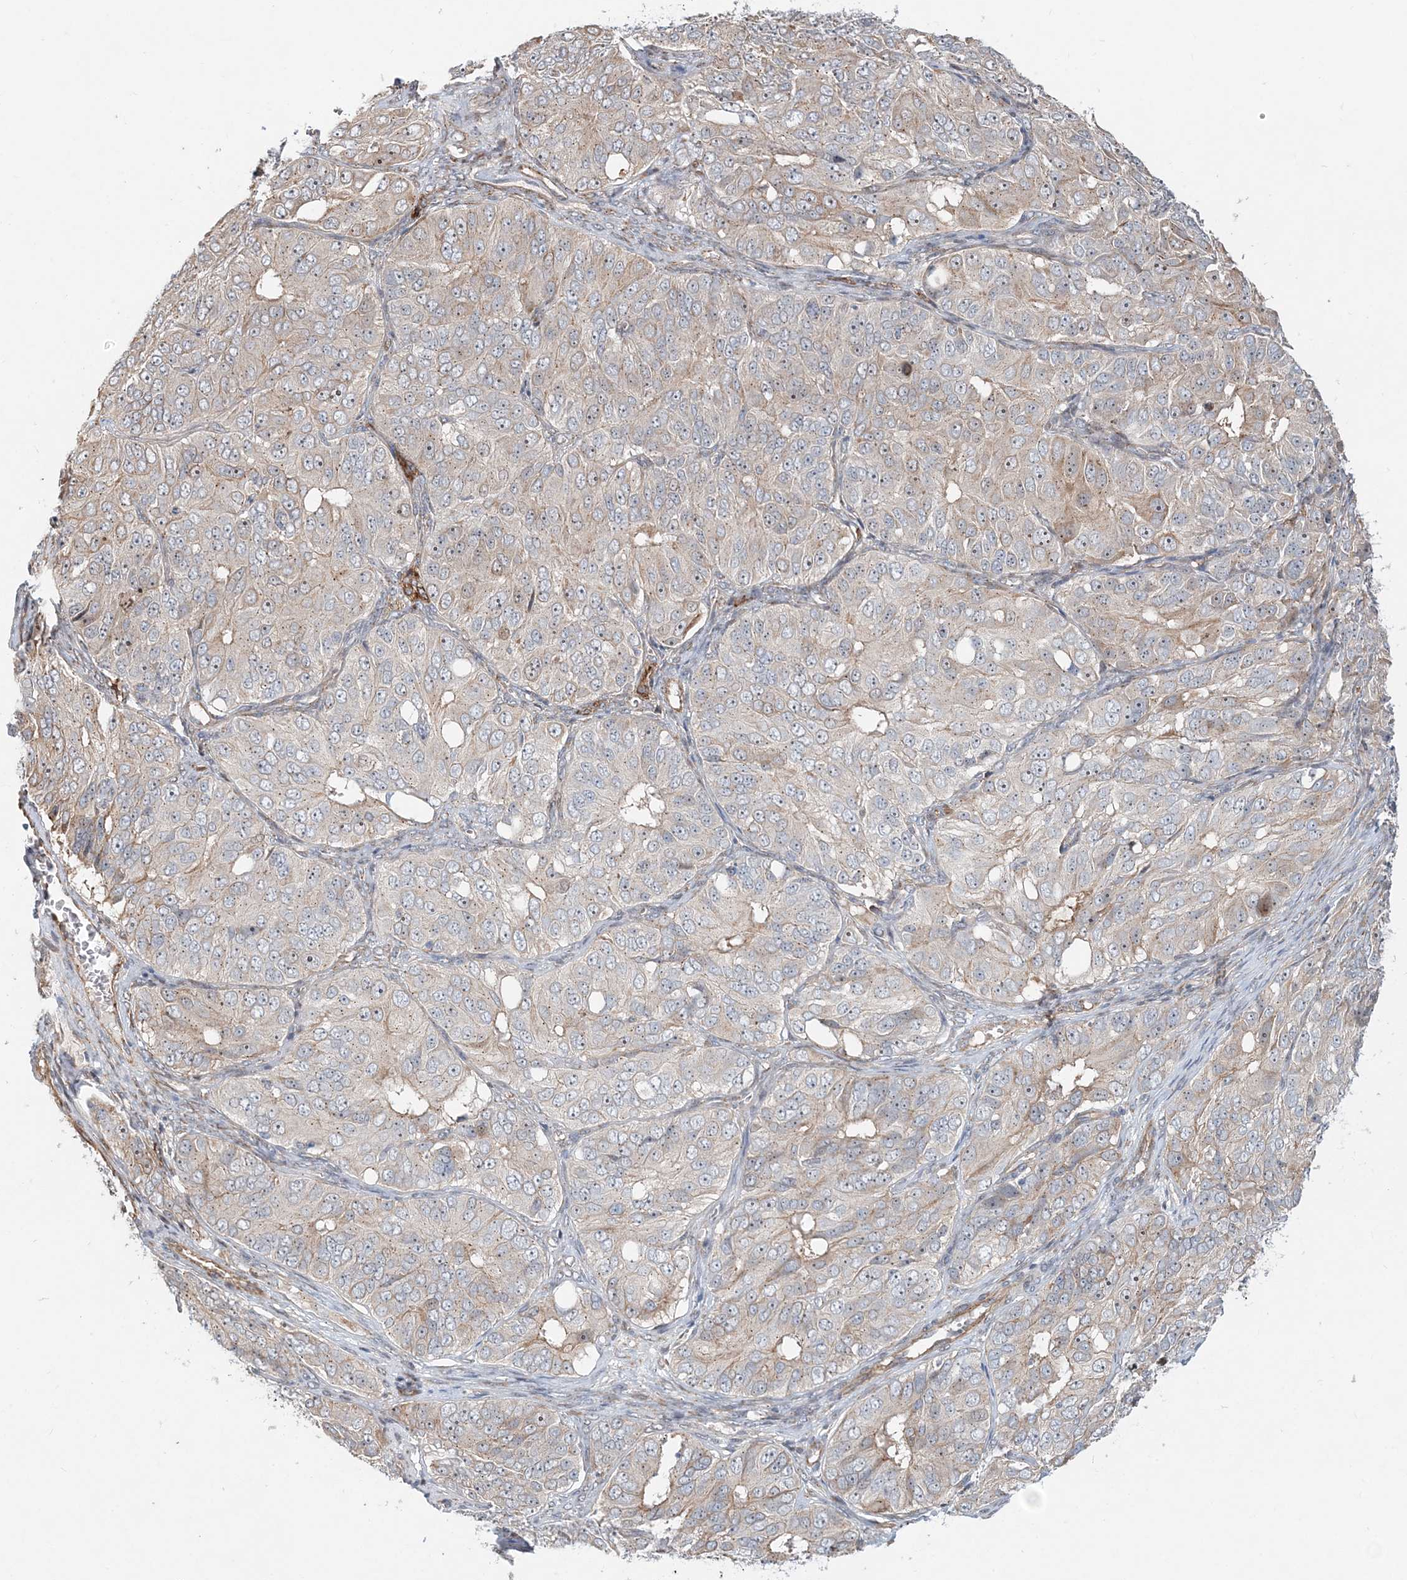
{"staining": {"intensity": "weak", "quantity": "<25%", "location": "cytoplasmic/membranous"}, "tissue": "ovarian cancer", "cell_type": "Tumor cells", "image_type": "cancer", "snomed": [{"axis": "morphology", "description": "Carcinoma, endometroid"}, {"axis": "topography", "description": "Ovary"}], "caption": "Immunohistochemistry (IHC) micrograph of human ovarian cancer stained for a protein (brown), which reveals no expression in tumor cells.", "gene": "CXXC5", "patient": {"sex": "female", "age": 51}}